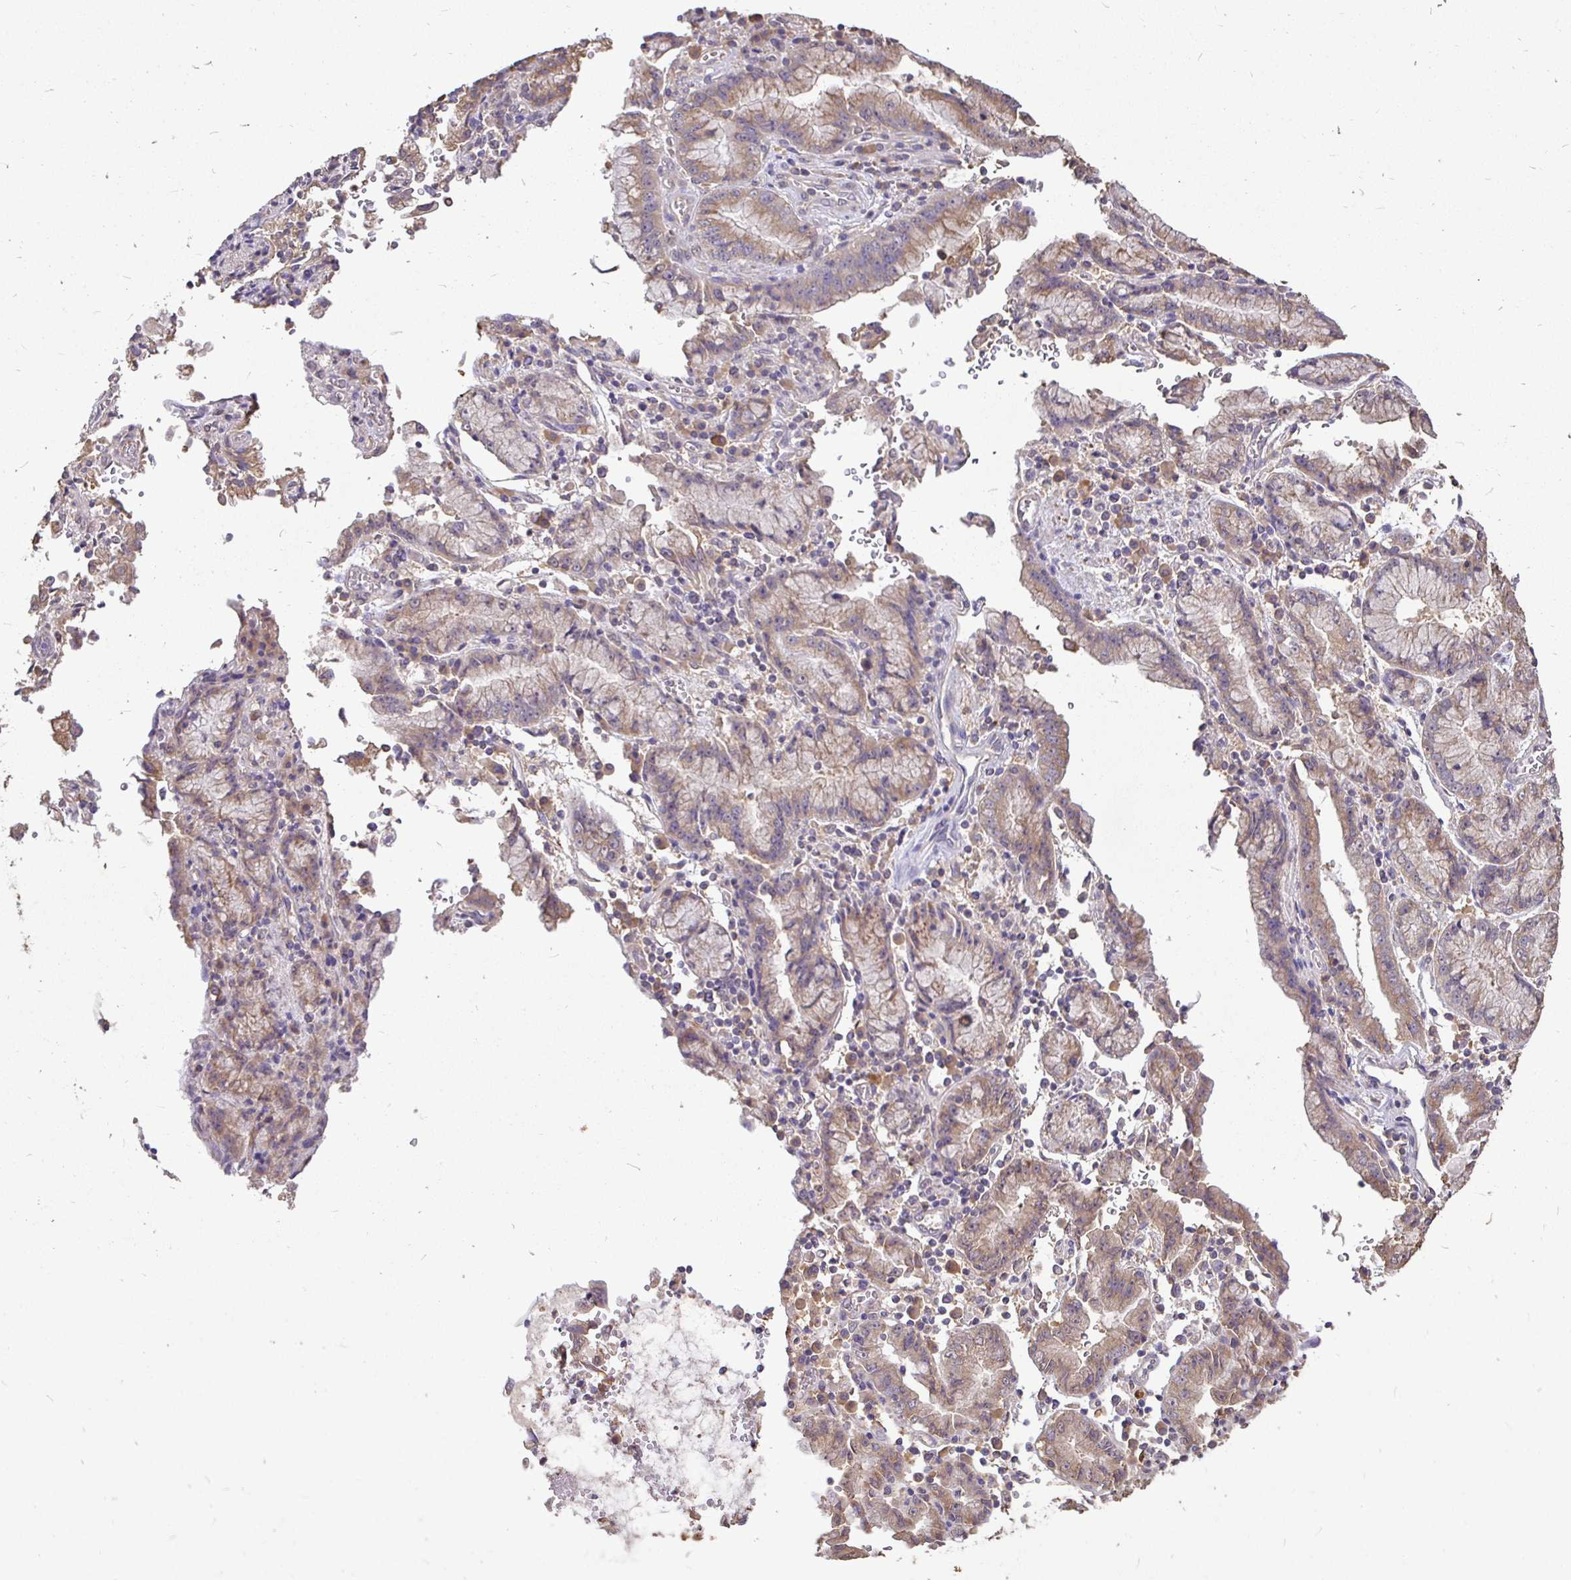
{"staining": {"intensity": "weak", "quantity": "25%-75%", "location": "cytoplasmic/membranous"}, "tissue": "stomach cancer", "cell_type": "Tumor cells", "image_type": "cancer", "snomed": [{"axis": "morphology", "description": "Adenocarcinoma, NOS"}, {"axis": "topography", "description": "Stomach"}], "caption": "Adenocarcinoma (stomach) stained with a protein marker demonstrates weak staining in tumor cells.", "gene": "MAPK8IP3", "patient": {"sex": "male", "age": 62}}